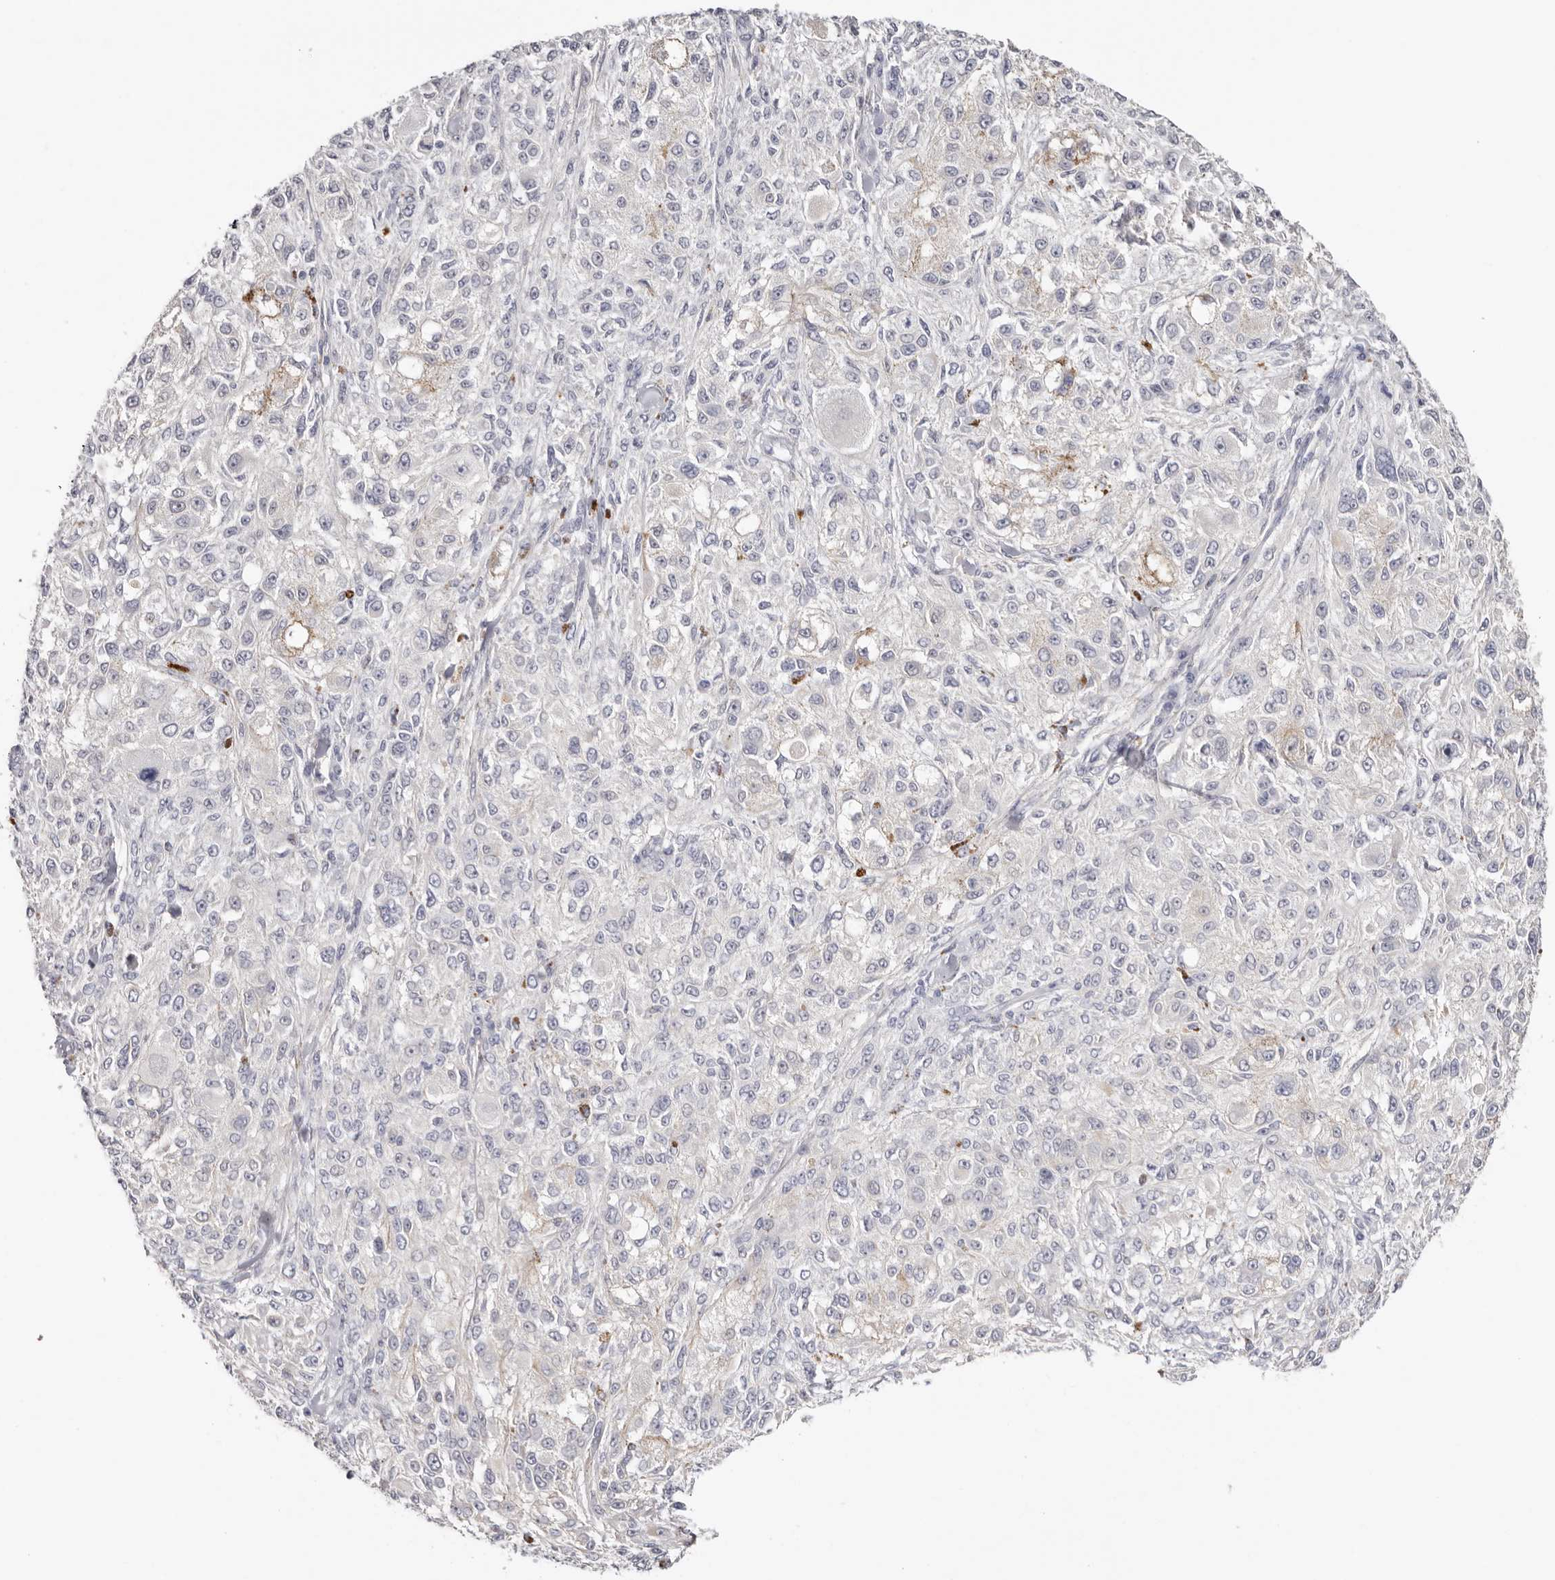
{"staining": {"intensity": "negative", "quantity": "none", "location": "none"}, "tissue": "melanoma", "cell_type": "Tumor cells", "image_type": "cancer", "snomed": [{"axis": "morphology", "description": "Necrosis, NOS"}, {"axis": "morphology", "description": "Malignant melanoma, NOS"}, {"axis": "topography", "description": "Skin"}], "caption": "Immunohistochemical staining of human malignant melanoma reveals no significant positivity in tumor cells. (Immunohistochemistry (ihc), brightfield microscopy, high magnification).", "gene": "PKDCC", "patient": {"sex": "female", "age": 87}}